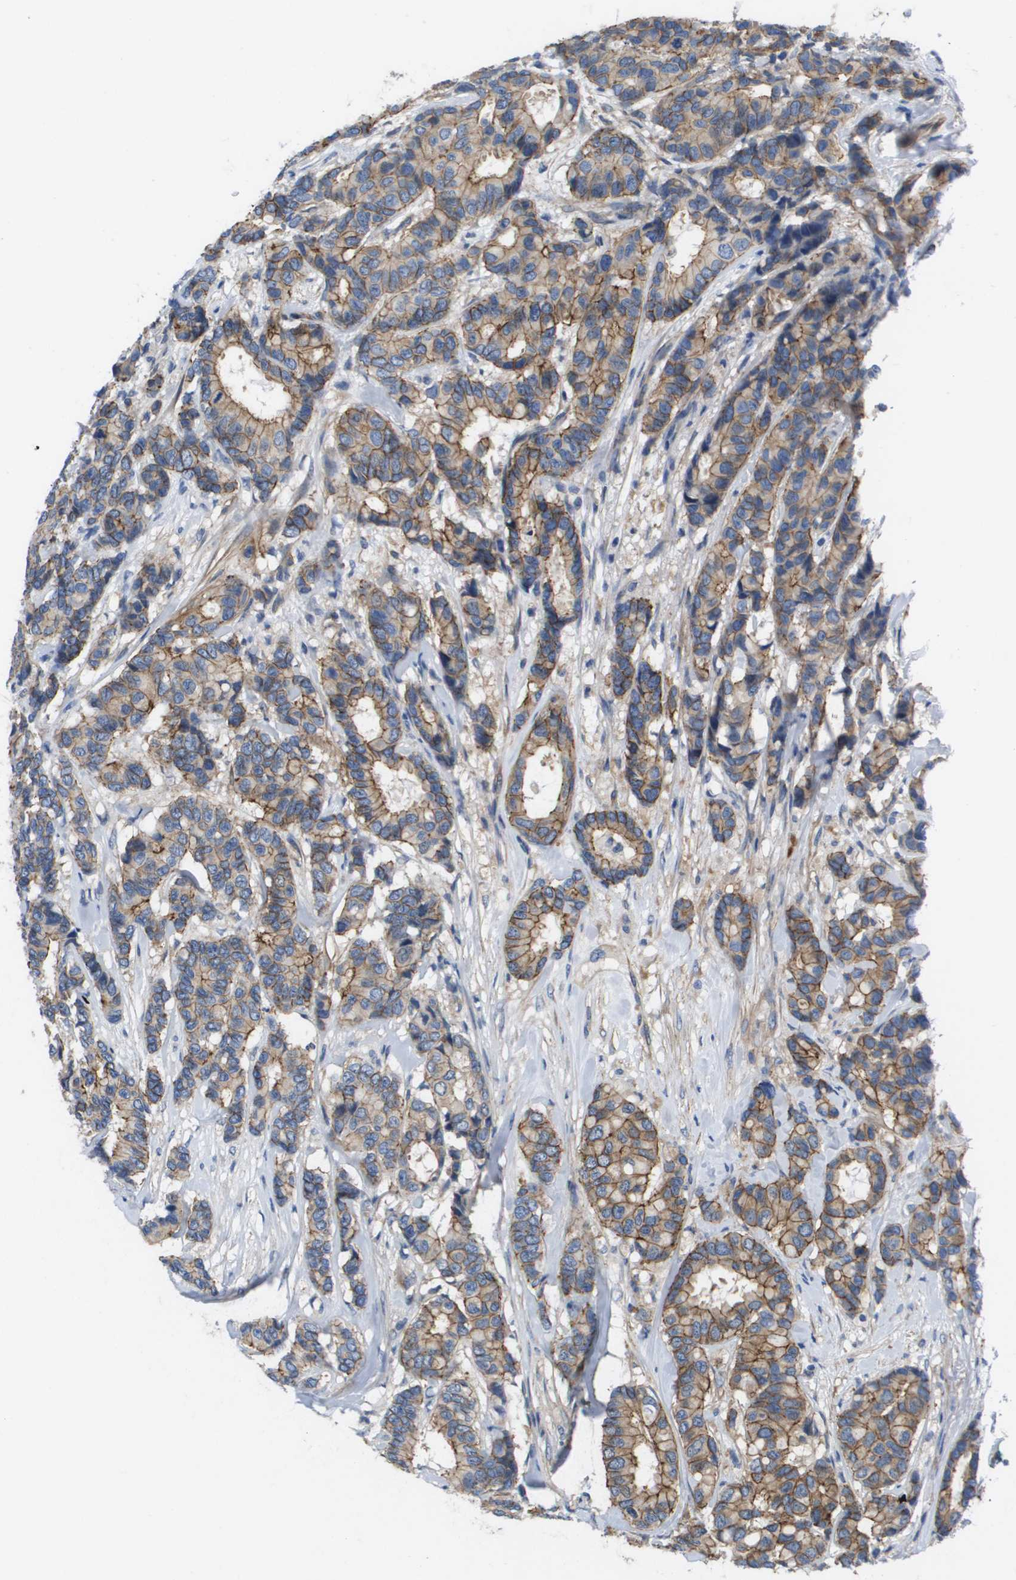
{"staining": {"intensity": "moderate", "quantity": ">75%", "location": "cytoplasmic/membranous"}, "tissue": "breast cancer", "cell_type": "Tumor cells", "image_type": "cancer", "snomed": [{"axis": "morphology", "description": "Duct carcinoma"}, {"axis": "topography", "description": "Breast"}], "caption": "Infiltrating ductal carcinoma (breast) stained for a protein (brown) displays moderate cytoplasmic/membranous positive positivity in approximately >75% of tumor cells.", "gene": "LPP", "patient": {"sex": "female", "age": 87}}